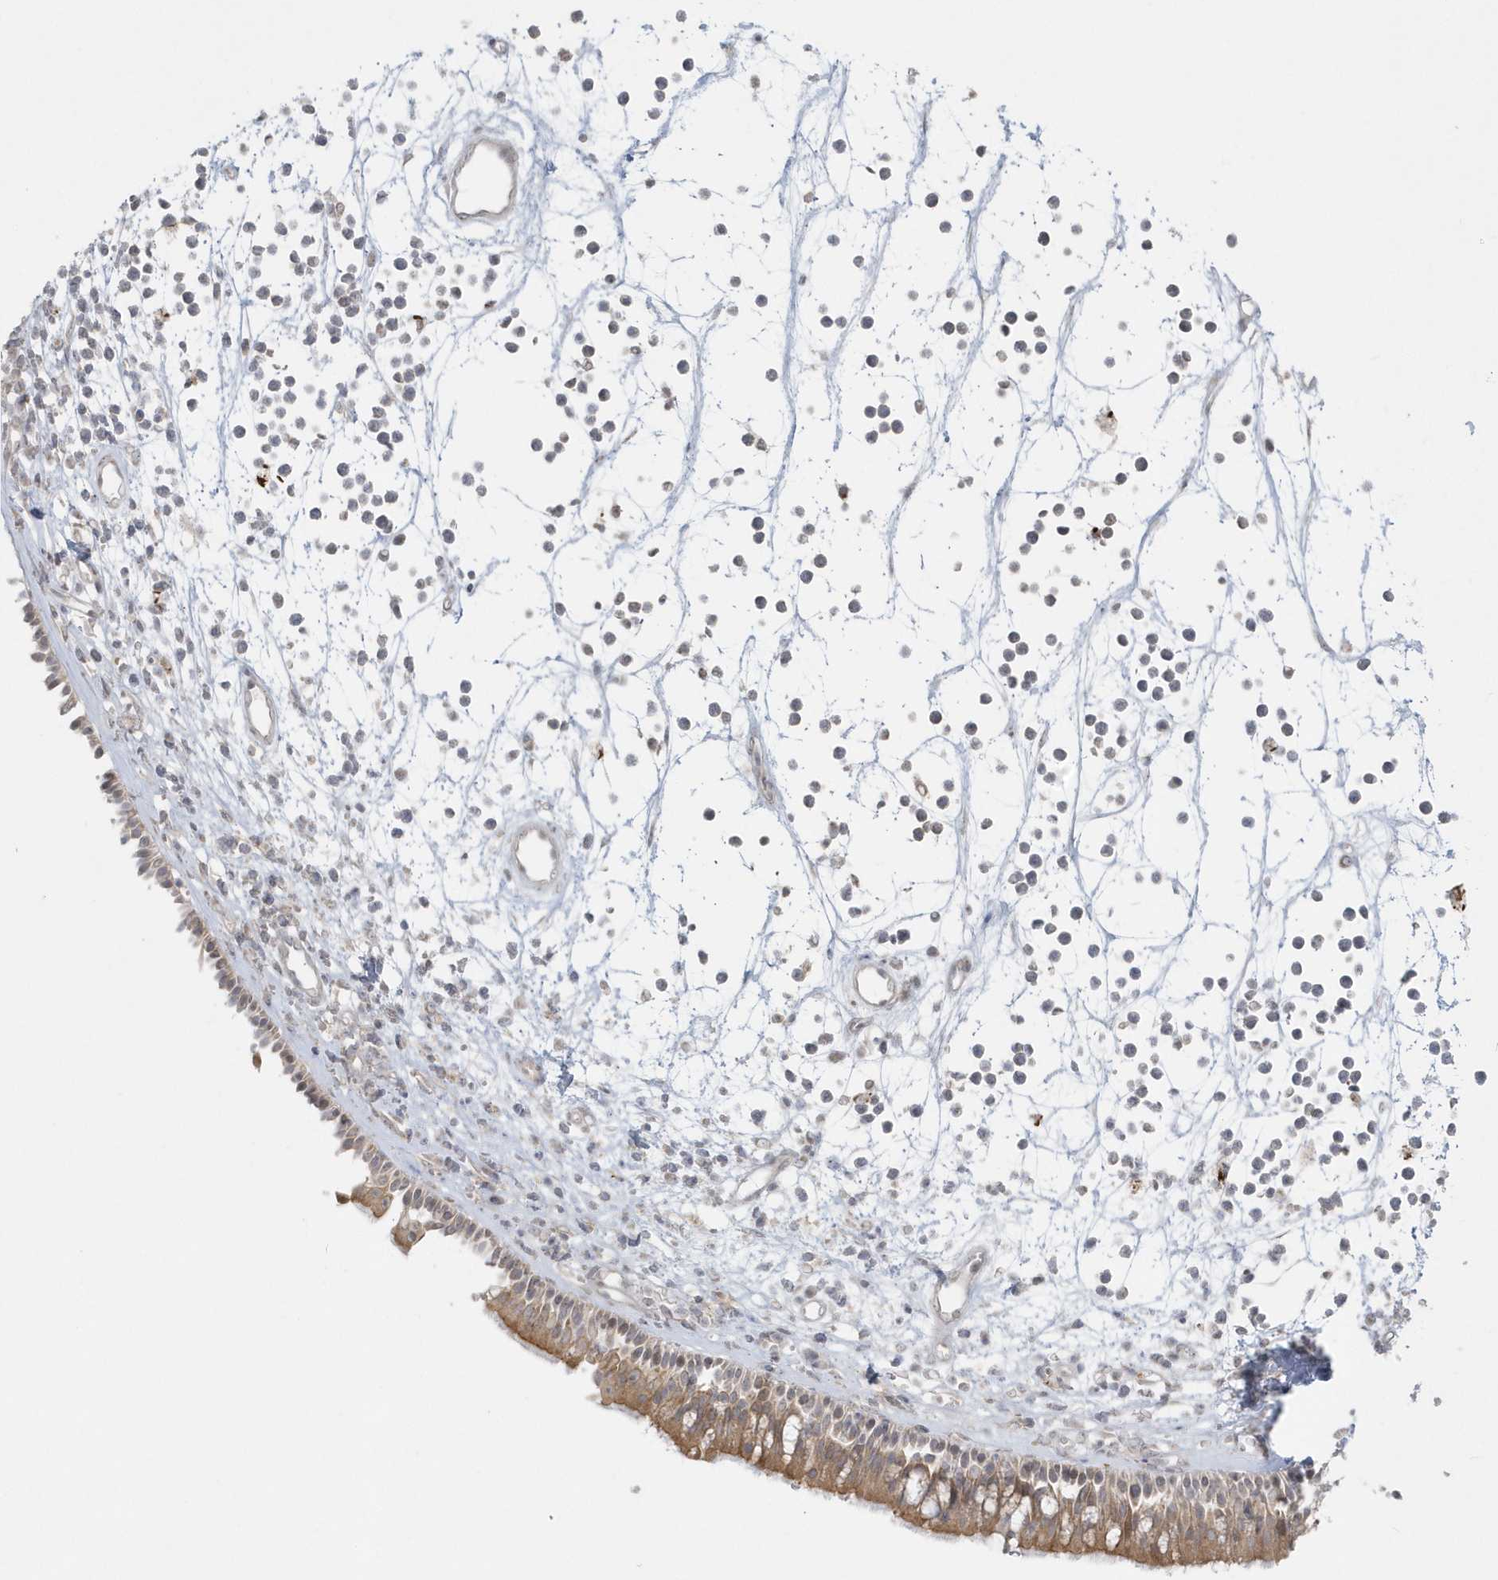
{"staining": {"intensity": "moderate", "quantity": ">75%", "location": "cytoplasmic/membranous"}, "tissue": "nasopharynx", "cell_type": "Respiratory epithelial cells", "image_type": "normal", "snomed": [{"axis": "morphology", "description": "Normal tissue, NOS"}, {"axis": "morphology", "description": "Inflammation, NOS"}, {"axis": "morphology", "description": "Malignant melanoma, Metastatic site"}, {"axis": "topography", "description": "Nasopharynx"}], "caption": "IHC of benign nasopharynx reveals medium levels of moderate cytoplasmic/membranous expression in about >75% of respiratory epithelial cells. (brown staining indicates protein expression, while blue staining denotes nuclei).", "gene": "BLTP3A", "patient": {"sex": "male", "age": 70}}